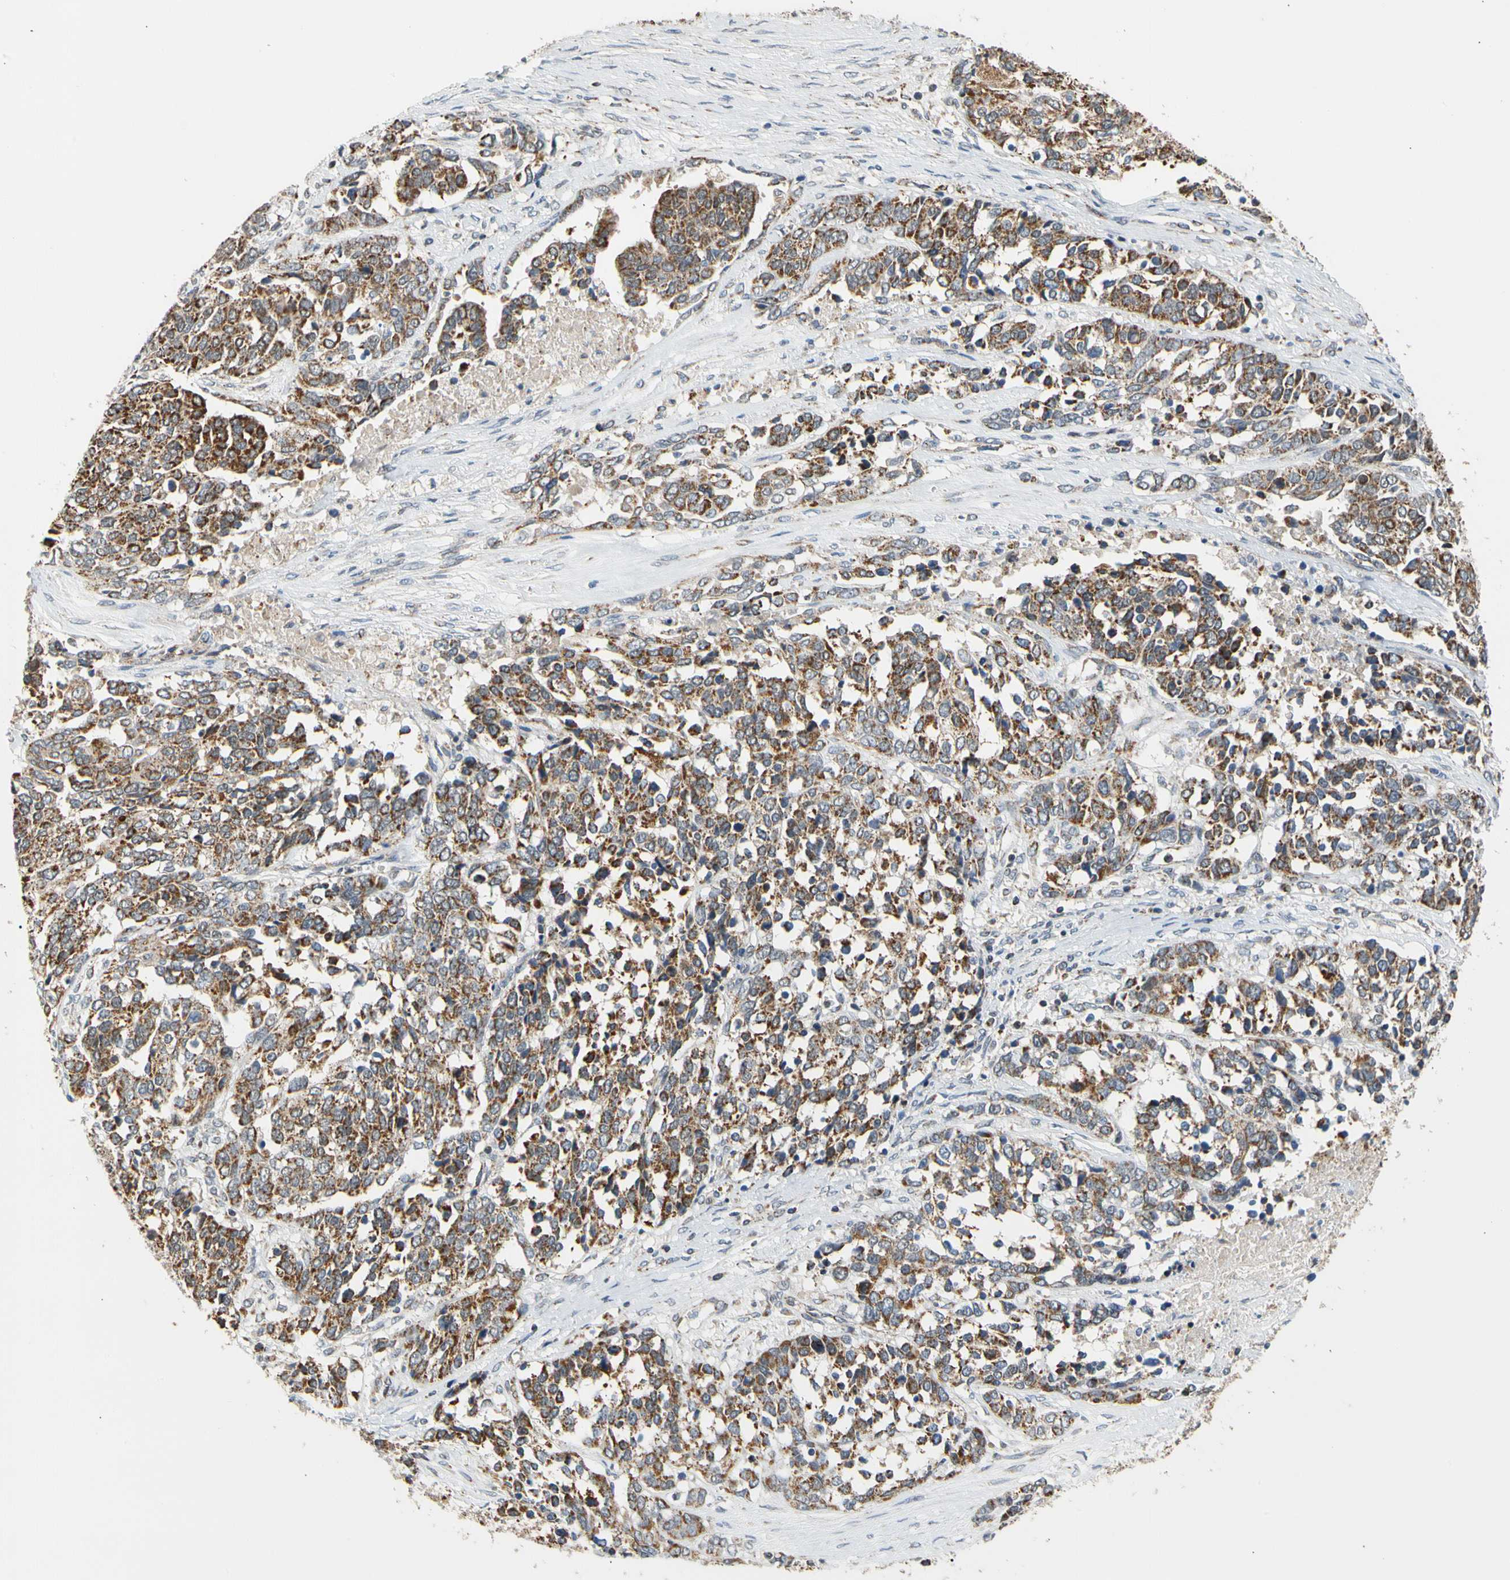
{"staining": {"intensity": "moderate", "quantity": ">75%", "location": "cytoplasmic/membranous"}, "tissue": "ovarian cancer", "cell_type": "Tumor cells", "image_type": "cancer", "snomed": [{"axis": "morphology", "description": "Cystadenocarcinoma, serous, NOS"}, {"axis": "topography", "description": "Ovary"}], "caption": "Serous cystadenocarcinoma (ovarian) tissue reveals moderate cytoplasmic/membranous staining in approximately >75% of tumor cells, visualized by immunohistochemistry.", "gene": "KHDC4", "patient": {"sex": "female", "age": 44}}